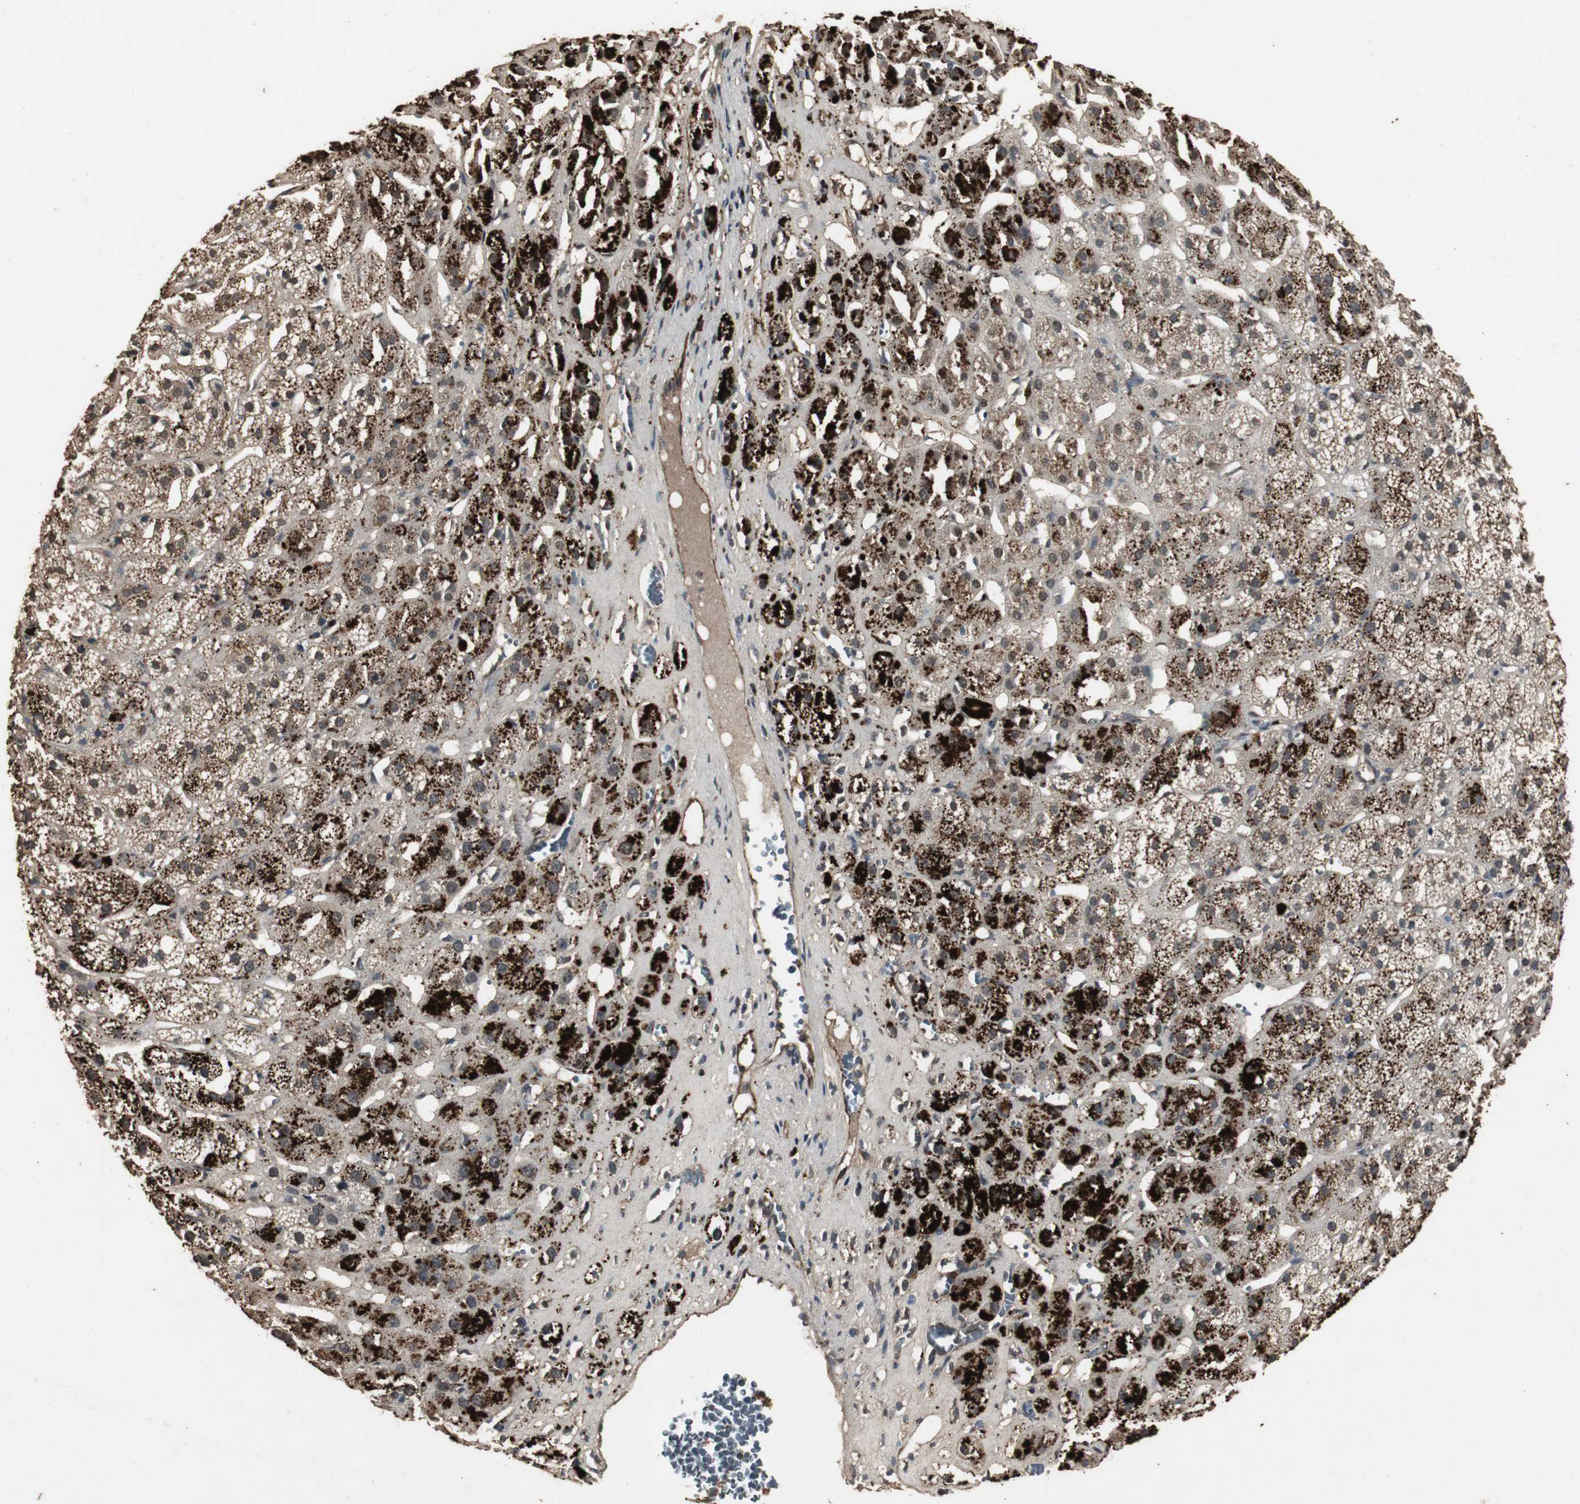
{"staining": {"intensity": "strong", "quantity": ">75%", "location": "cytoplasmic/membranous,nuclear"}, "tissue": "adrenal gland", "cell_type": "Glandular cells", "image_type": "normal", "snomed": [{"axis": "morphology", "description": "Normal tissue, NOS"}, {"axis": "topography", "description": "Adrenal gland"}], "caption": "Normal adrenal gland demonstrates strong cytoplasmic/membranous,nuclear expression in approximately >75% of glandular cells (Stains: DAB (3,3'-diaminobenzidine) in brown, nuclei in blue, Microscopy: brightfield microscopy at high magnification)..", "gene": "EMX1", "patient": {"sex": "female", "age": 71}}